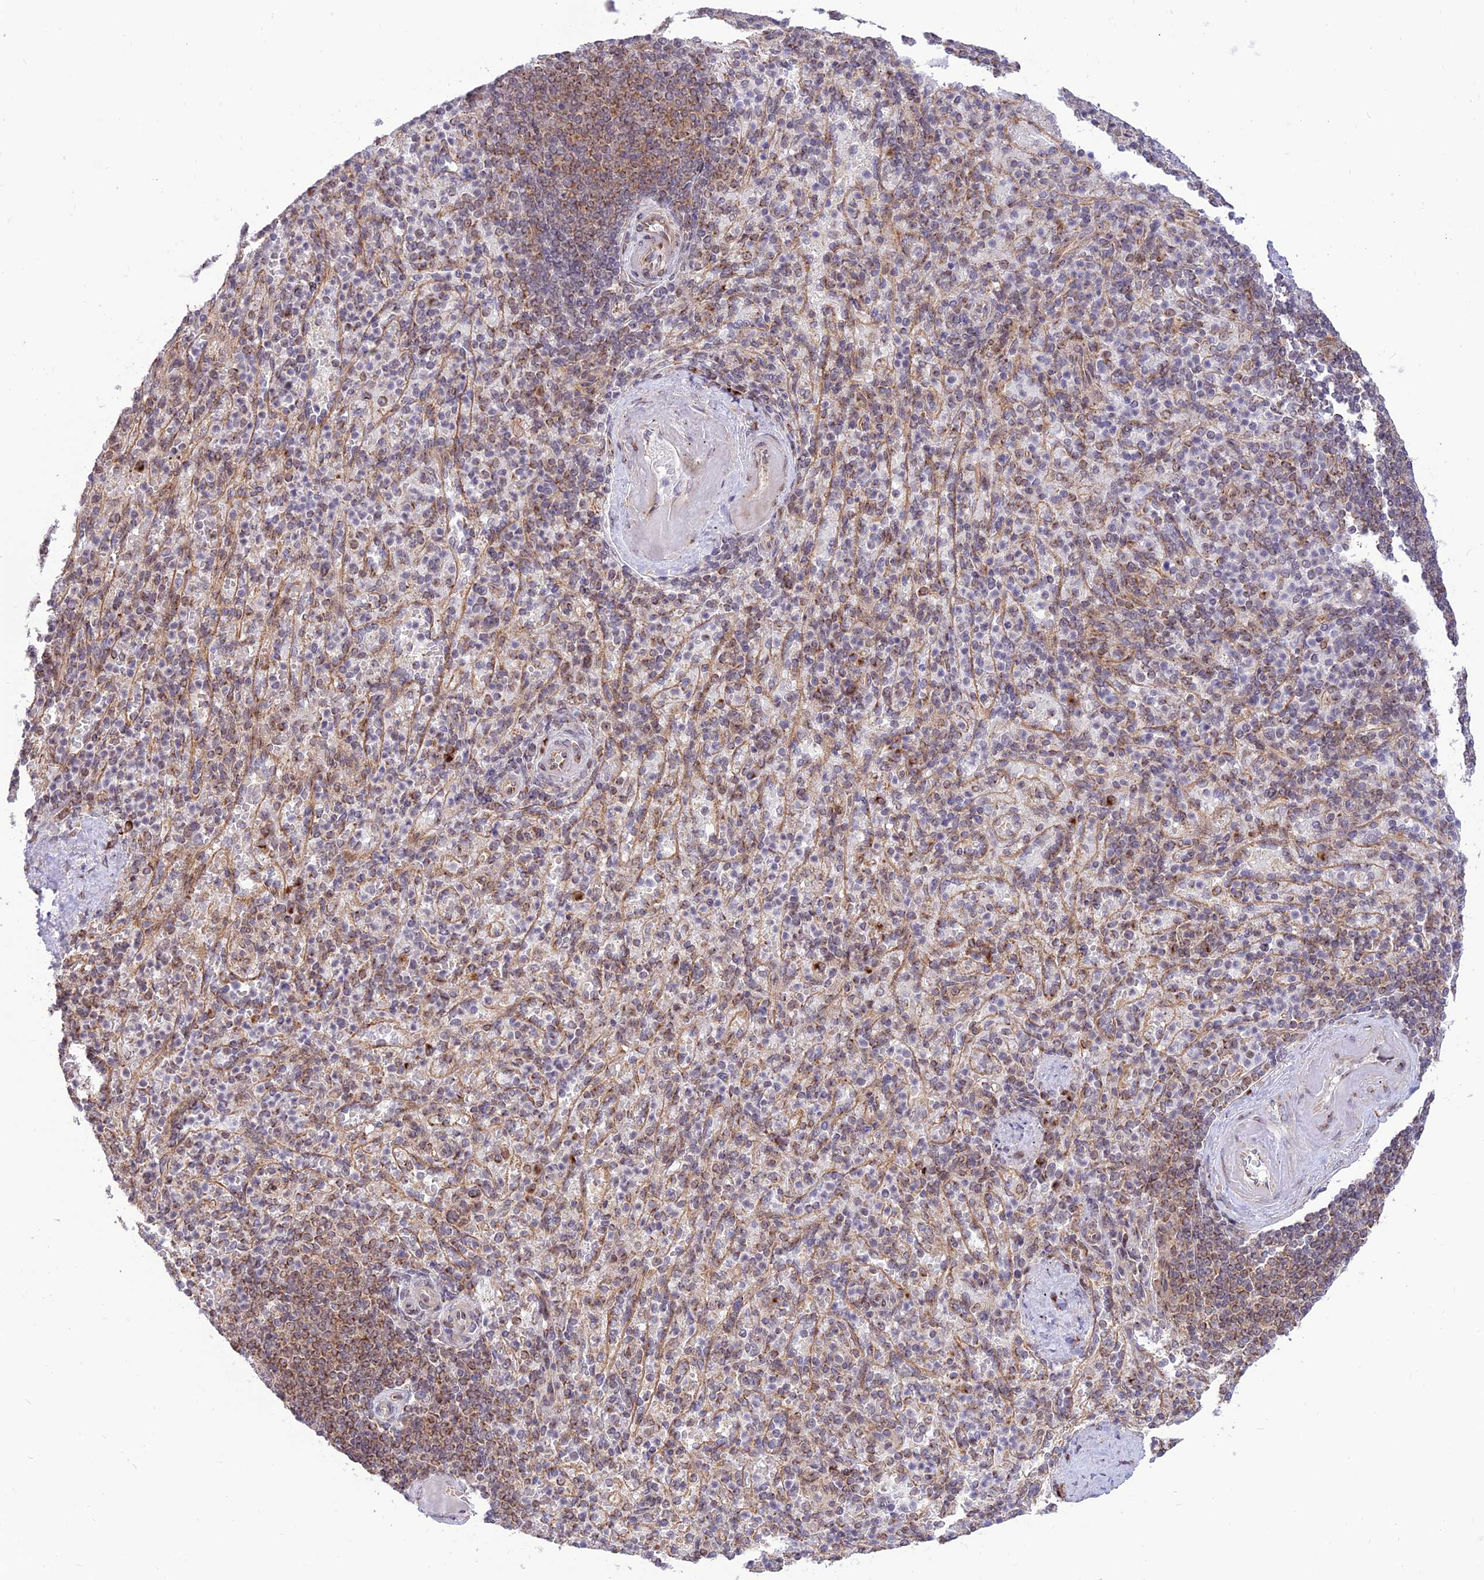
{"staining": {"intensity": "weak", "quantity": "<25%", "location": "cytoplasmic/membranous"}, "tissue": "spleen", "cell_type": "Cells in red pulp", "image_type": "normal", "snomed": [{"axis": "morphology", "description": "Normal tissue, NOS"}, {"axis": "topography", "description": "Spleen"}], "caption": "Immunohistochemistry photomicrograph of normal spleen: human spleen stained with DAB exhibits no significant protein expression in cells in red pulp.", "gene": "GOLGA3", "patient": {"sex": "female", "age": 74}}